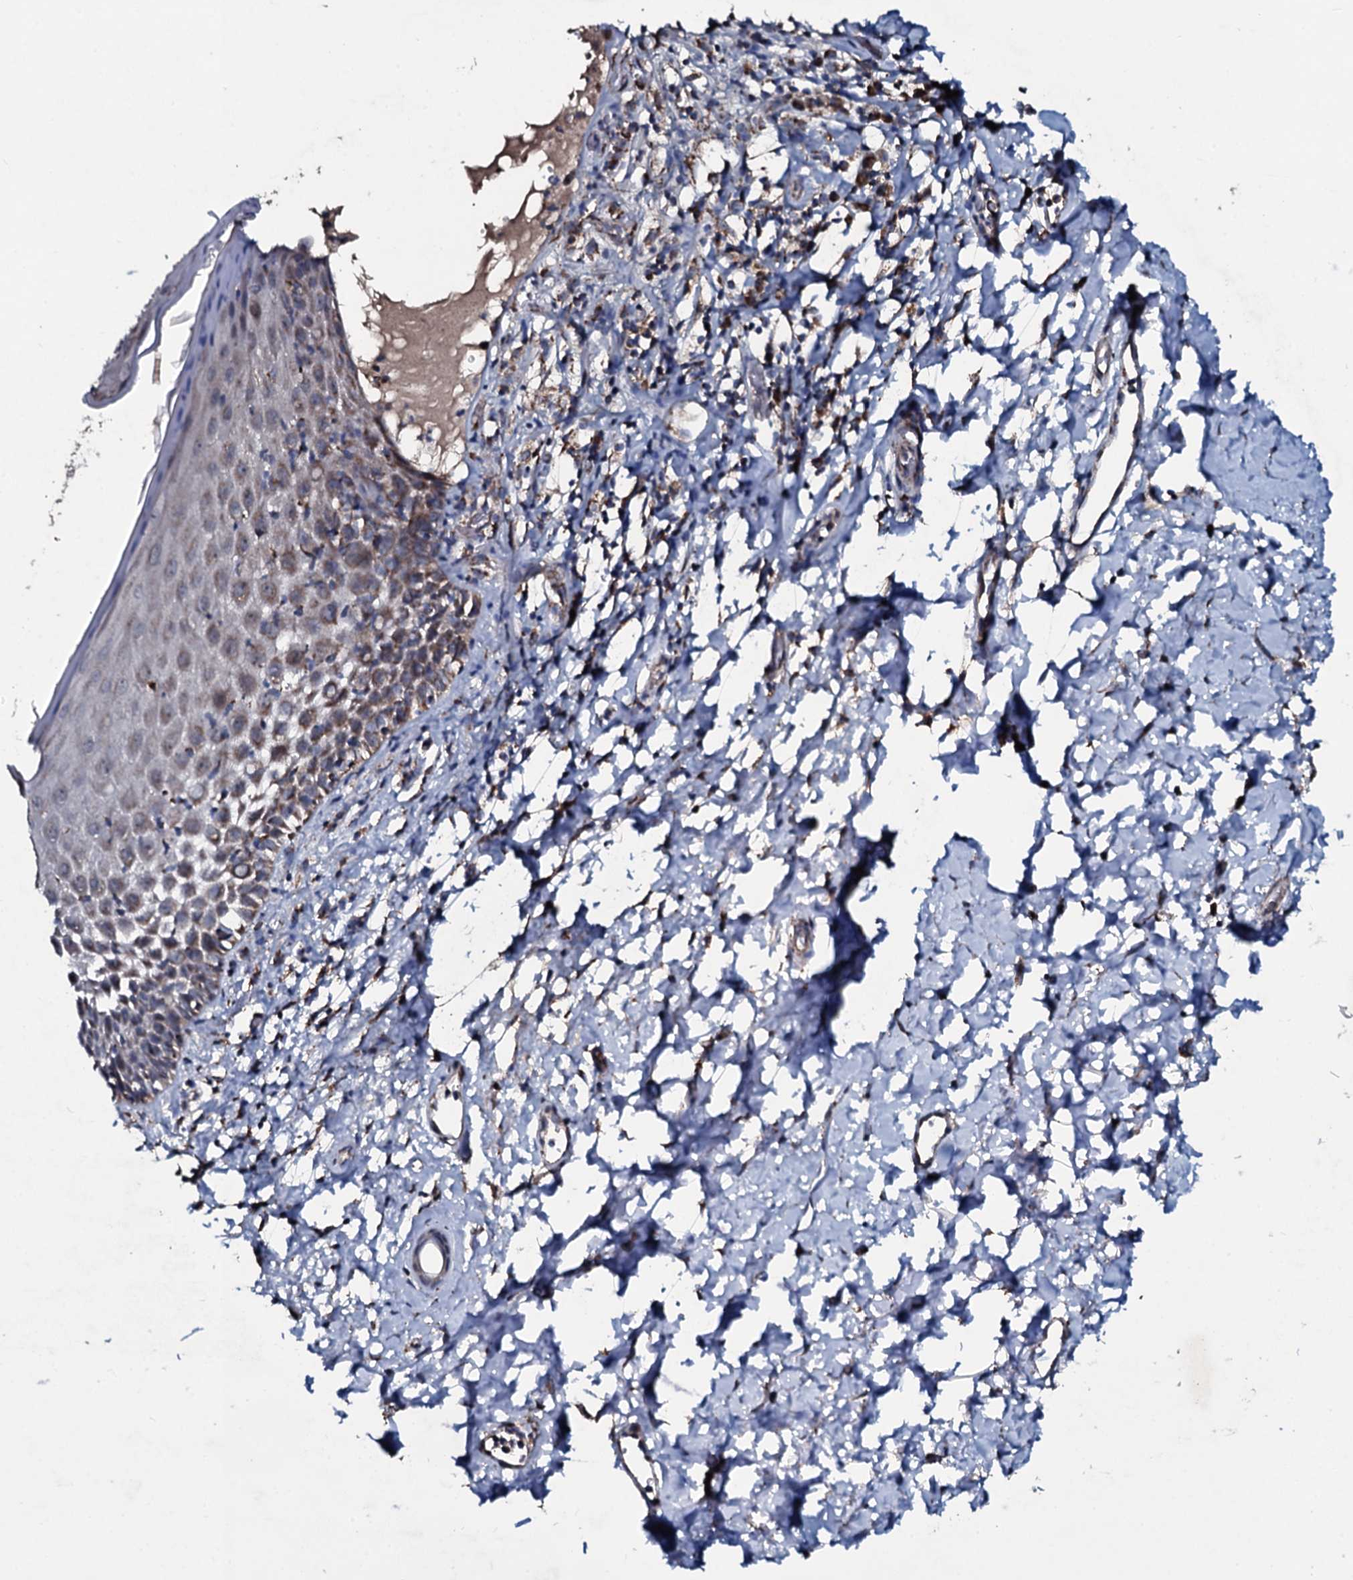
{"staining": {"intensity": "moderate", "quantity": "<25%", "location": "cytoplasmic/membranous"}, "tissue": "skin", "cell_type": "Epidermal cells", "image_type": "normal", "snomed": [{"axis": "morphology", "description": "Normal tissue, NOS"}, {"axis": "topography", "description": "Vulva"}], "caption": "High-magnification brightfield microscopy of unremarkable skin stained with DAB (brown) and counterstained with hematoxylin (blue). epidermal cells exhibit moderate cytoplasmic/membranous staining is present in approximately<25% of cells. The protein of interest is stained brown, and the nuclei are stained in blue (DAB (3,3'-diaminobenzidine) IHC with brightfield microscopy, high magnification).", "gene": "DYNC2I2", "patient": {"sex": "female", "age": 68}}